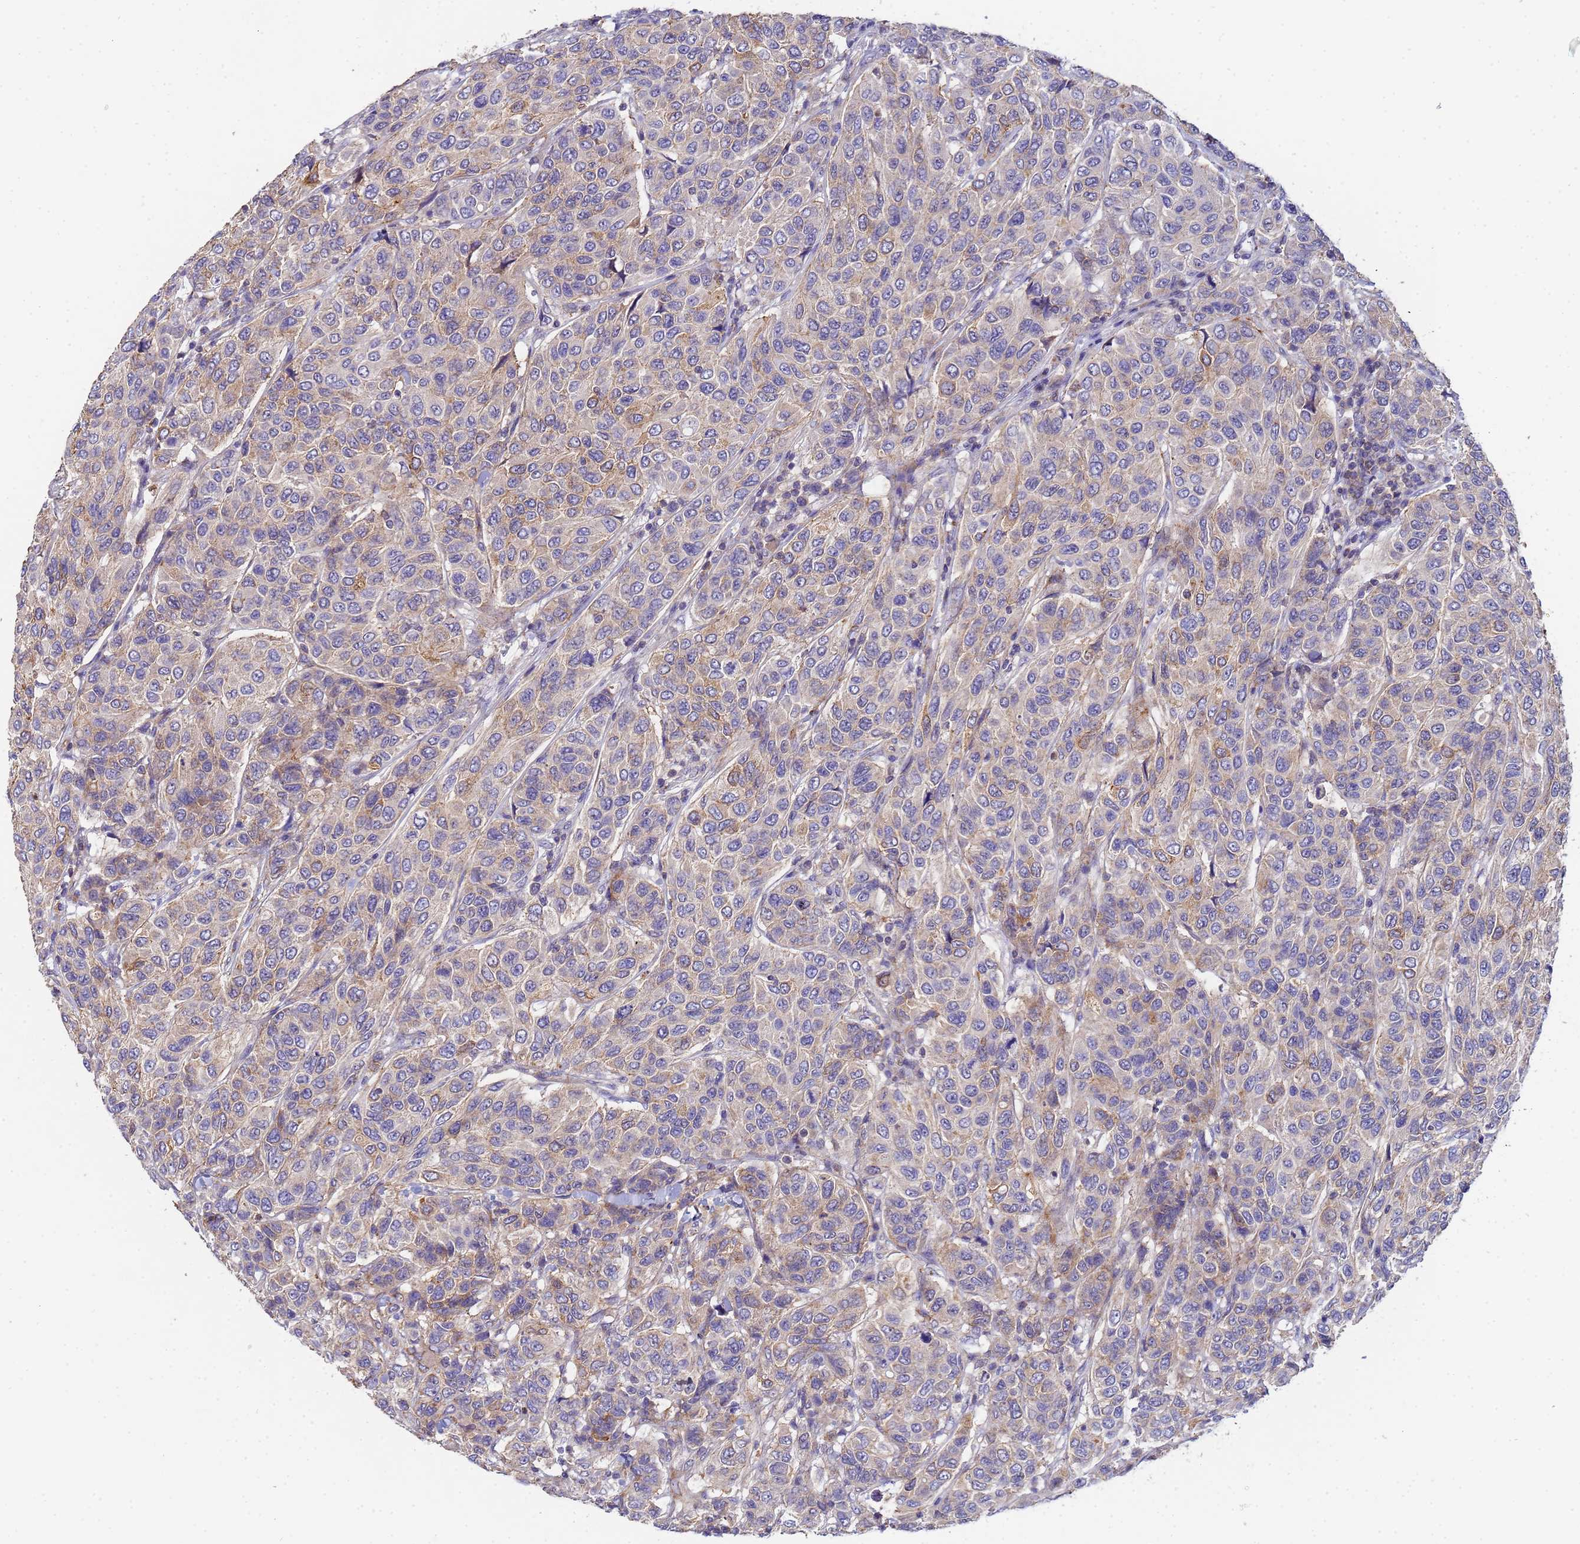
{"staining": {"intensity": "weak", "quantity": "25%-75%", "location": "cytoplasmic/membranous"}, "tissue": "breast cancer", "cell_type": "Tumor cells", "image_type": "cancer", "snomed": [{"axis": "morphology", "description": "Duct carcinoma"}, {"axis": "topography", "description": "Breast"}], "caption": "Human breast cancer (infiltrating ductal carcinoma) stained with a protein marker exhibits weak staining in tumor cells.", "gene": "CDC34", "patient": {"sex": "female", "age": 55}}